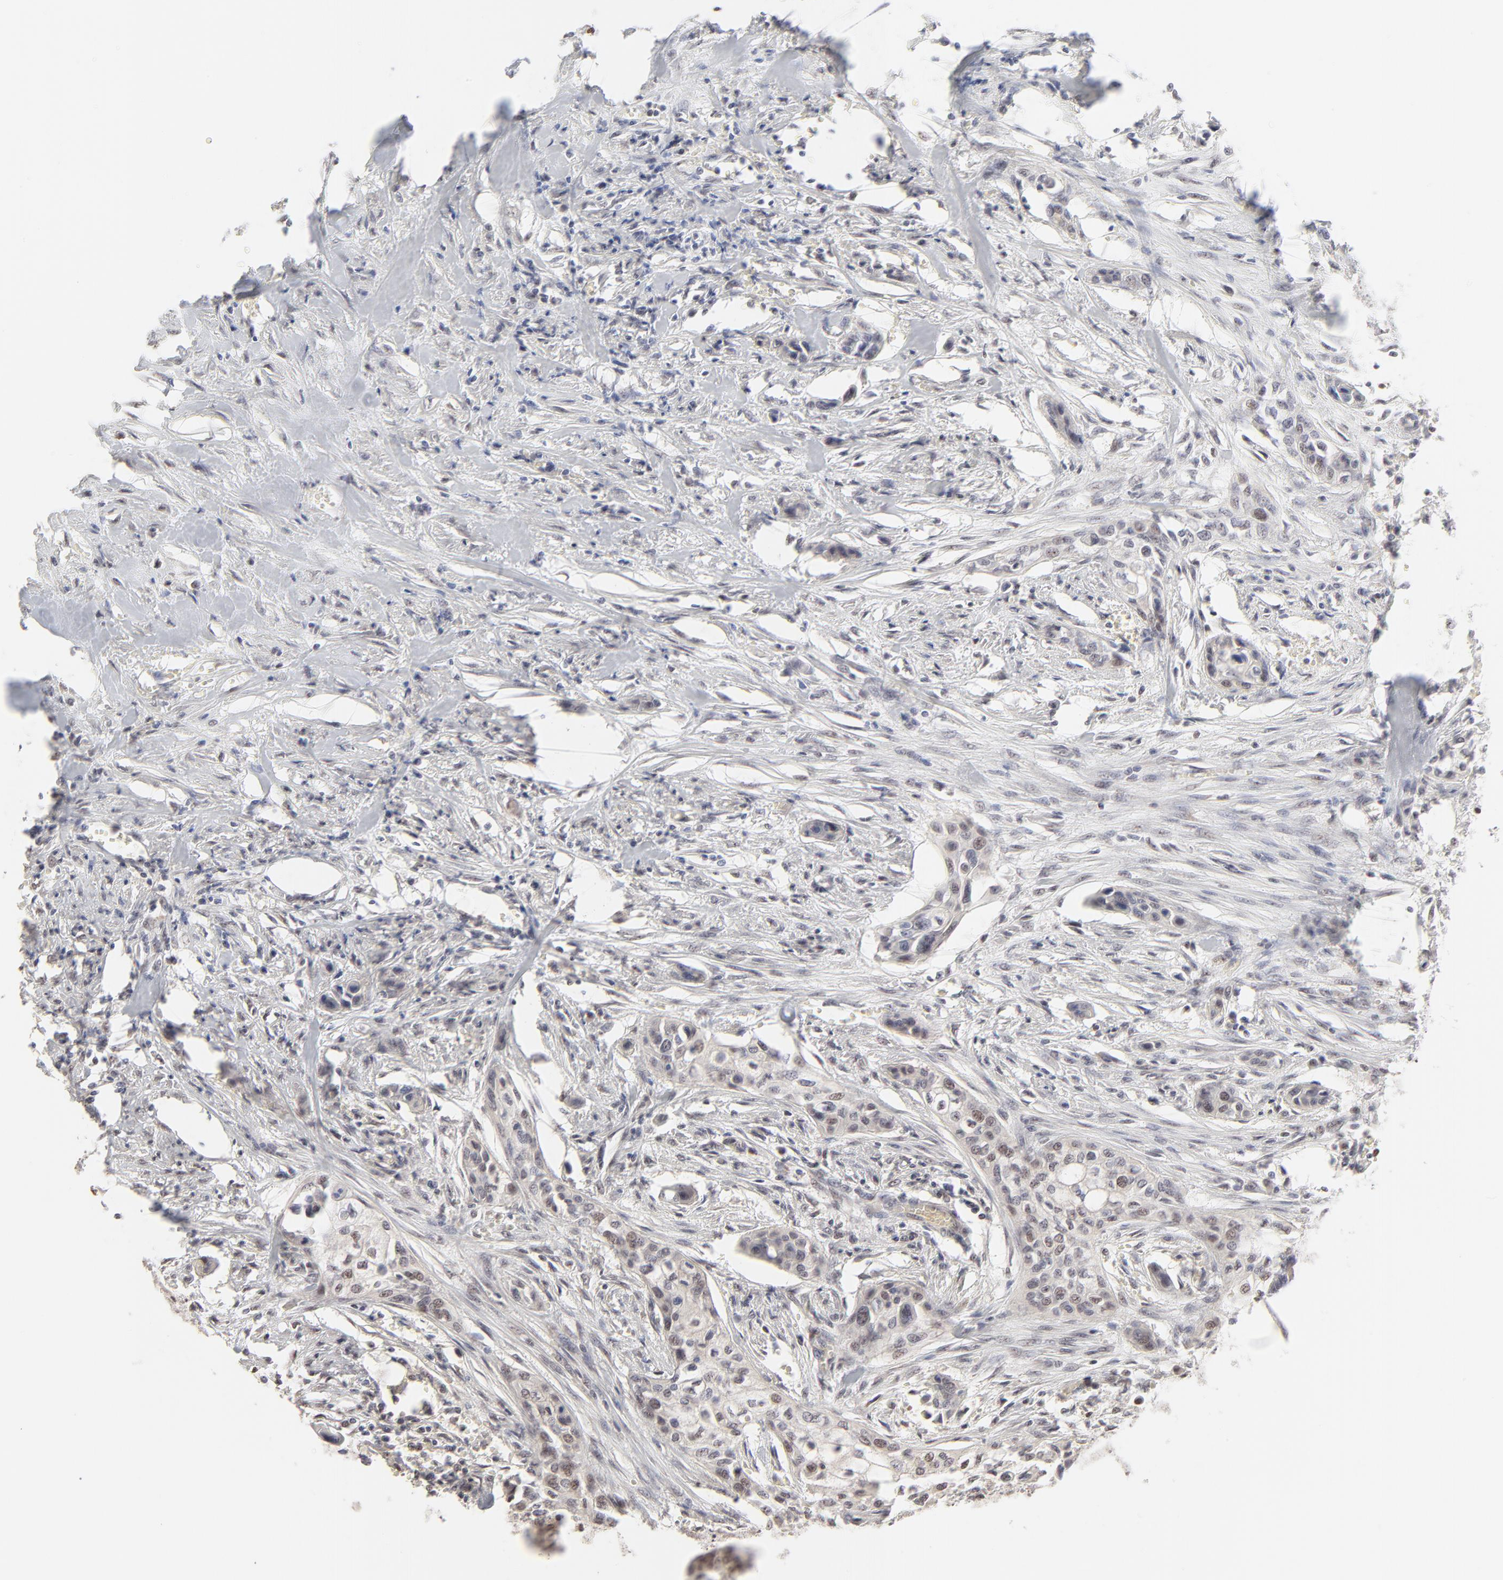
{"staining": {"intensity": "weak", "quantity": "<25%", "location": "nuclear"}, "tissue": "urothelial cancer", "cell_type": "Tumor cells", "image_type": "cancer", "snomed": [{"axis": "morphology", "description": "Urothelial carcinoma, High grade"}, {"axis": "topography", "description": "Urinary bladder"}], "caption": "Immunohistochemical staining of urothelial cancer reveals no significant expression in tumor cells.", "gene": "NFIL3", "patient": {"sex": "male", "age": 74}}